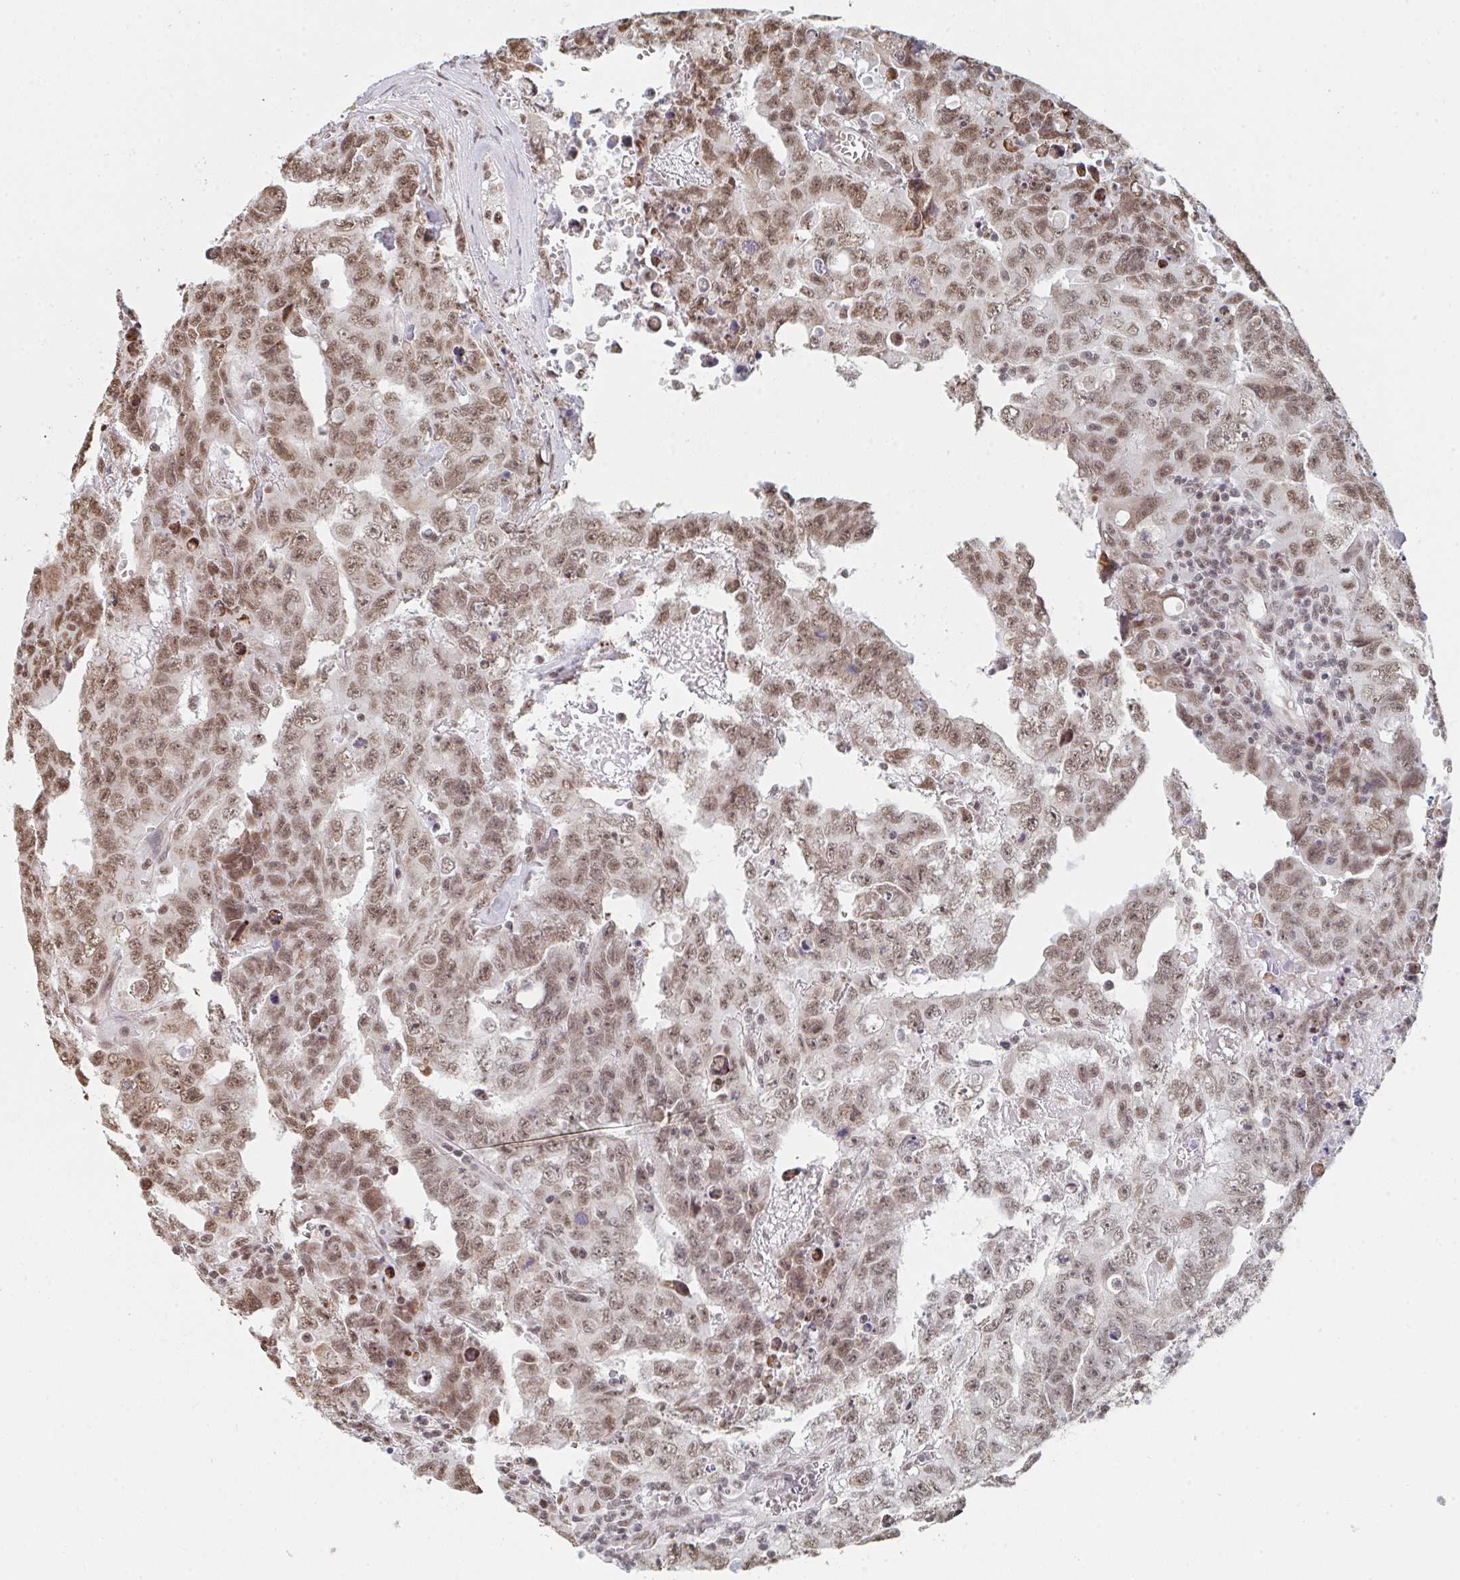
{"staining": {"intensity": "moderate", "quantity": ">75%", "location": "nuclear"}, "tissue": "testis cancer", "cell_type": "Tumor cells", "image_type": "cancer", "snomed": [{"axis": "morphology", "description": "Carcinoma, Embryonal, NOS"}, {"axis": "topography", "description": "Testis"}], "caption": "Testis cancer tissue exhibits moderate nuclear expression in about >75% of tumor cells, visualized by immunohistochemistry.", "gene": "MBNL1", "patient": {"sex": "male", "age": 24}}